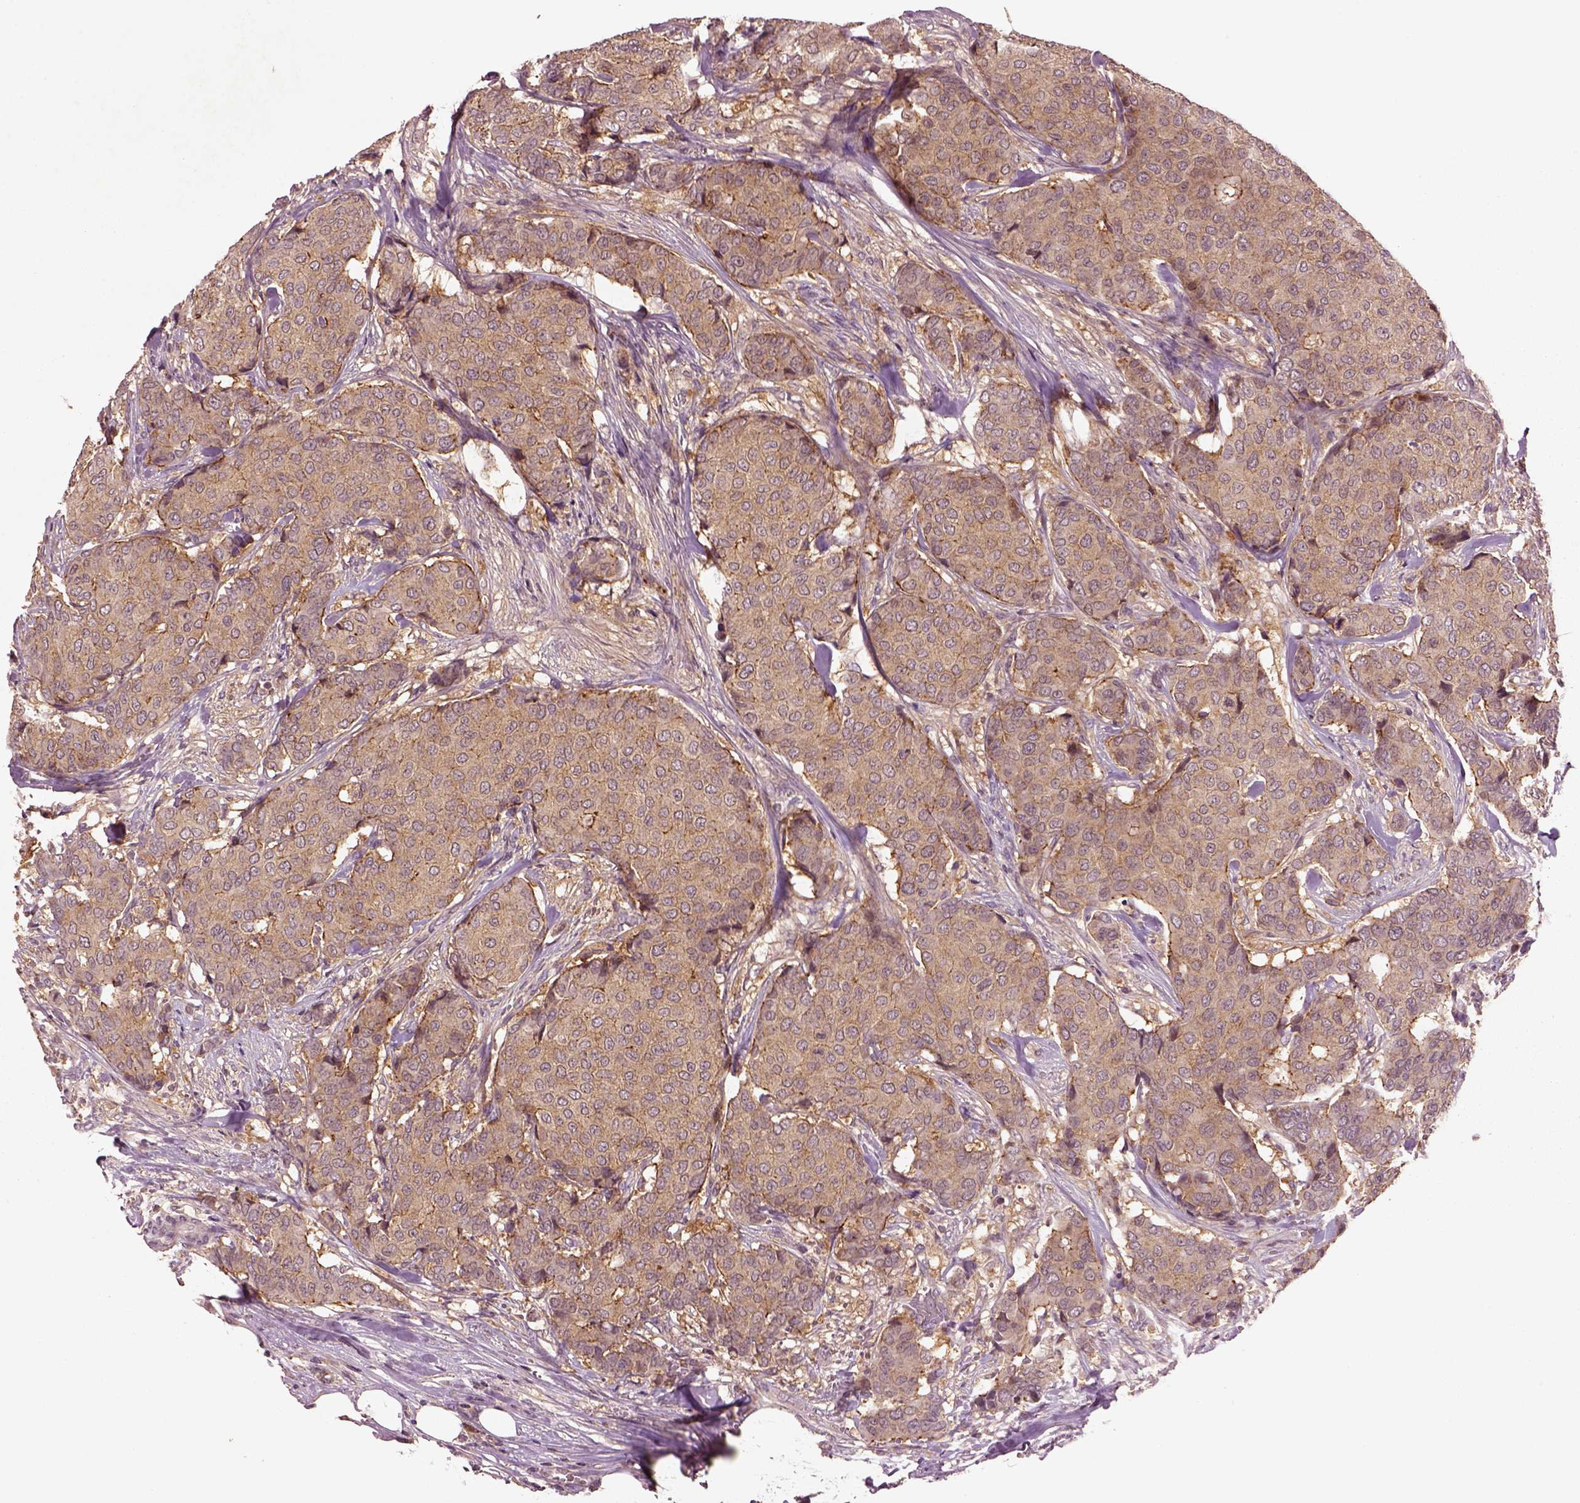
{"staining": {"intensity": "moderate", "quantity": ">75%", "location": "cytoplasmic/membranous"}, "tissue": "breast cancer", "cell_type": "Tumor cells", "image_type": "cancer", "snomed": [{"axis": "morphology", "description": "Duct carcinoma"}, {"axis": "topography", "description": "Breast"}], "caption": "IHC staining of breast cancer (intraductal carcinoma), which demonstrates medium levels of moderate cytoplasmic/membranous expression in approximately >75% of tumor cells indicating moderate cytoplasmic/membranous protein positivity. The staining was performed using DAB (3,3'-diaminobenzidine) (brown) for protein detection and nuclei were counterstained in hematoxylin (blue).", "gene": "MTHFS", "patient": {"sex": "female", "age": 75}}